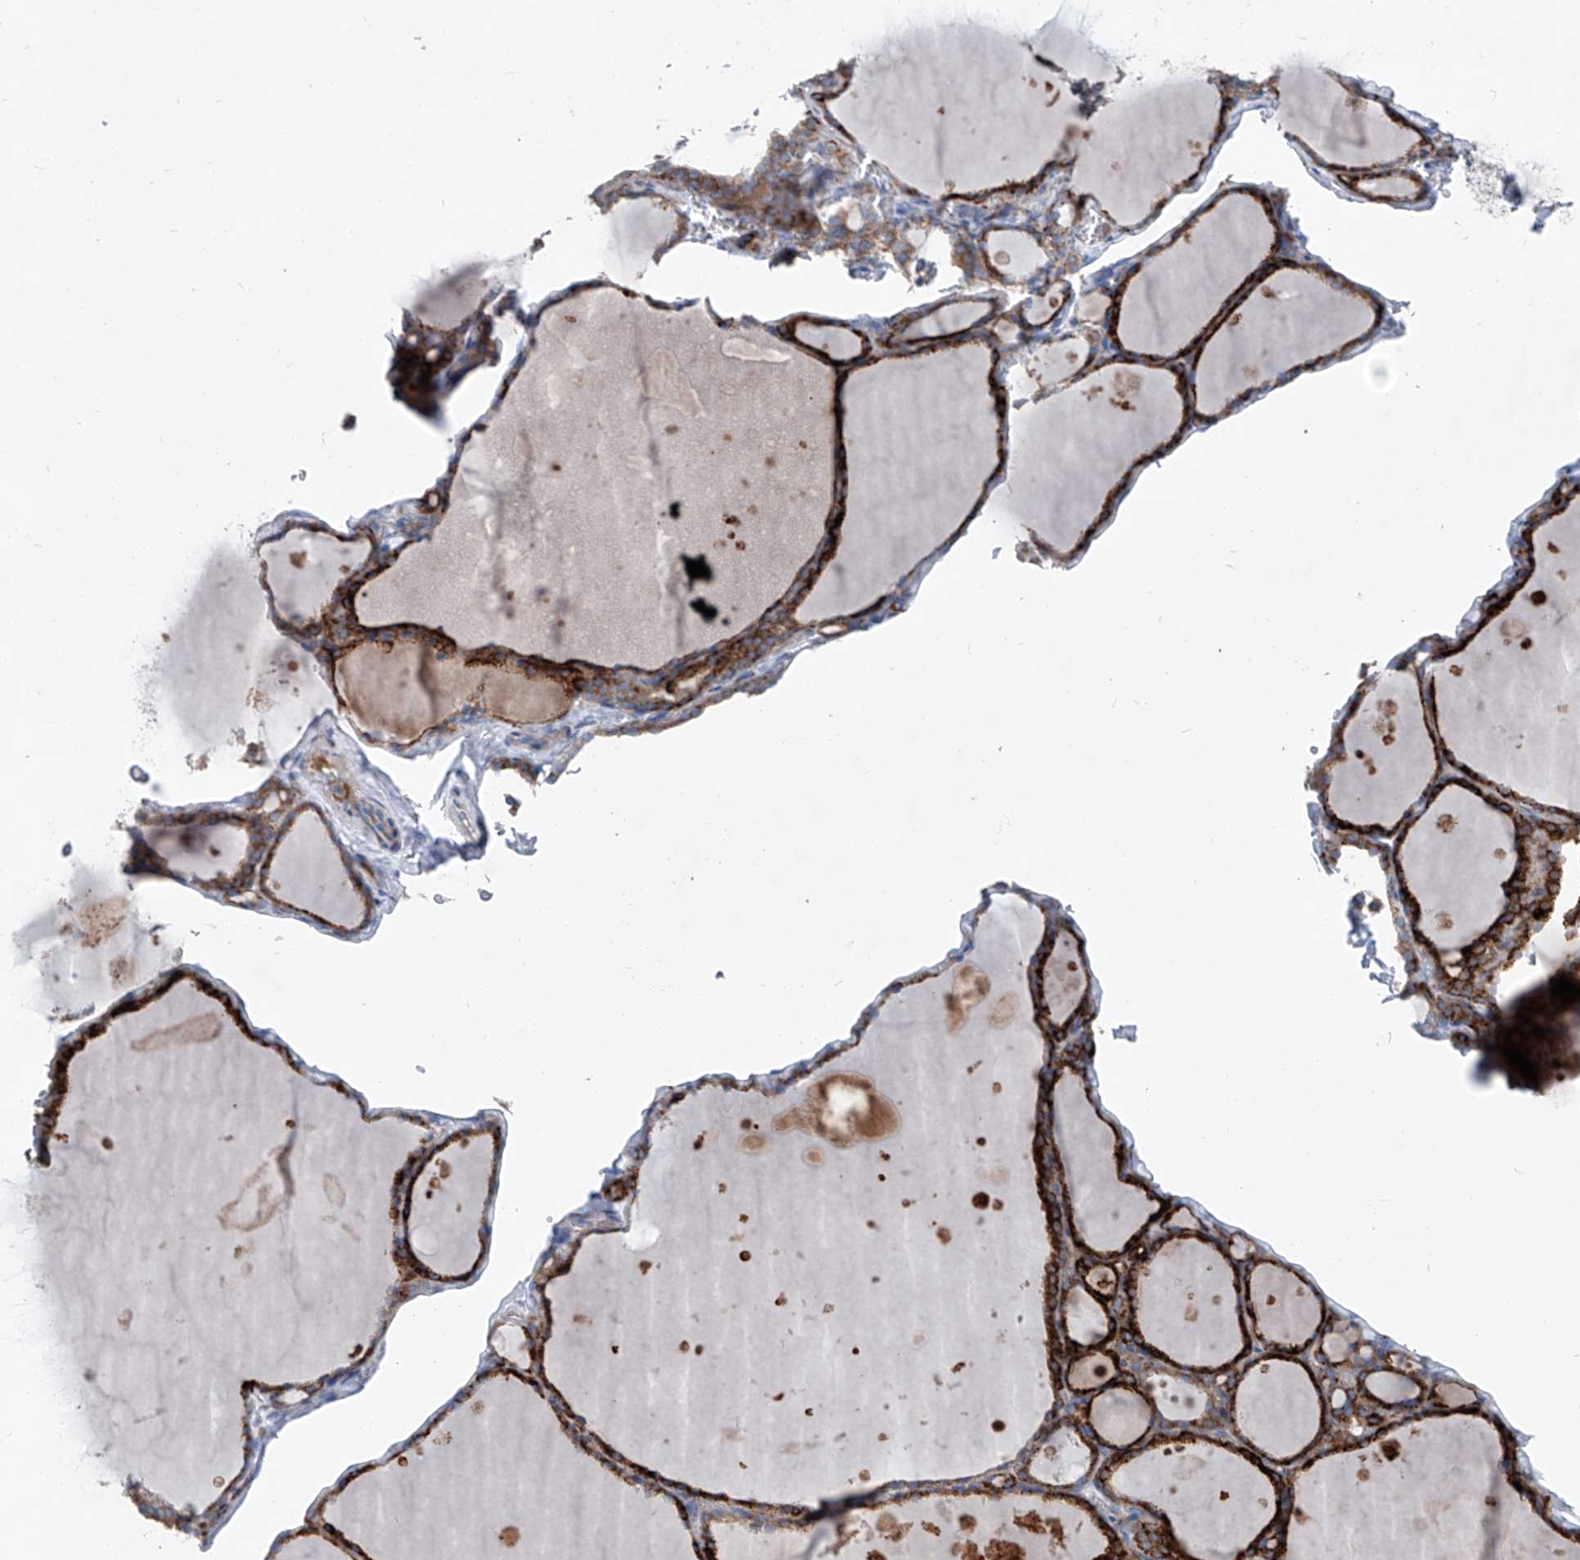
{"staining": {"intensity": "strong", "quantity": ">75%", "location": "cytoplasmic/membranous"}, "tissue": "thyroid gland", "cell_type": "Glandular cells", "image_type": "normal", "snomed": [{"axis": "morphology", "description": "Normal tissue, NOS"}, {"axis": "topography", "description": "Thyroid gland"}], "caption": "Approximately >75% of glandular cells in benign human thyroid gland demonstrate strong cytoplasmic/membranous protein expression as visualized by brown immunohistochemical staining.", "gene": "IFI27", "patient": {"sex": "male", "age": 56}}